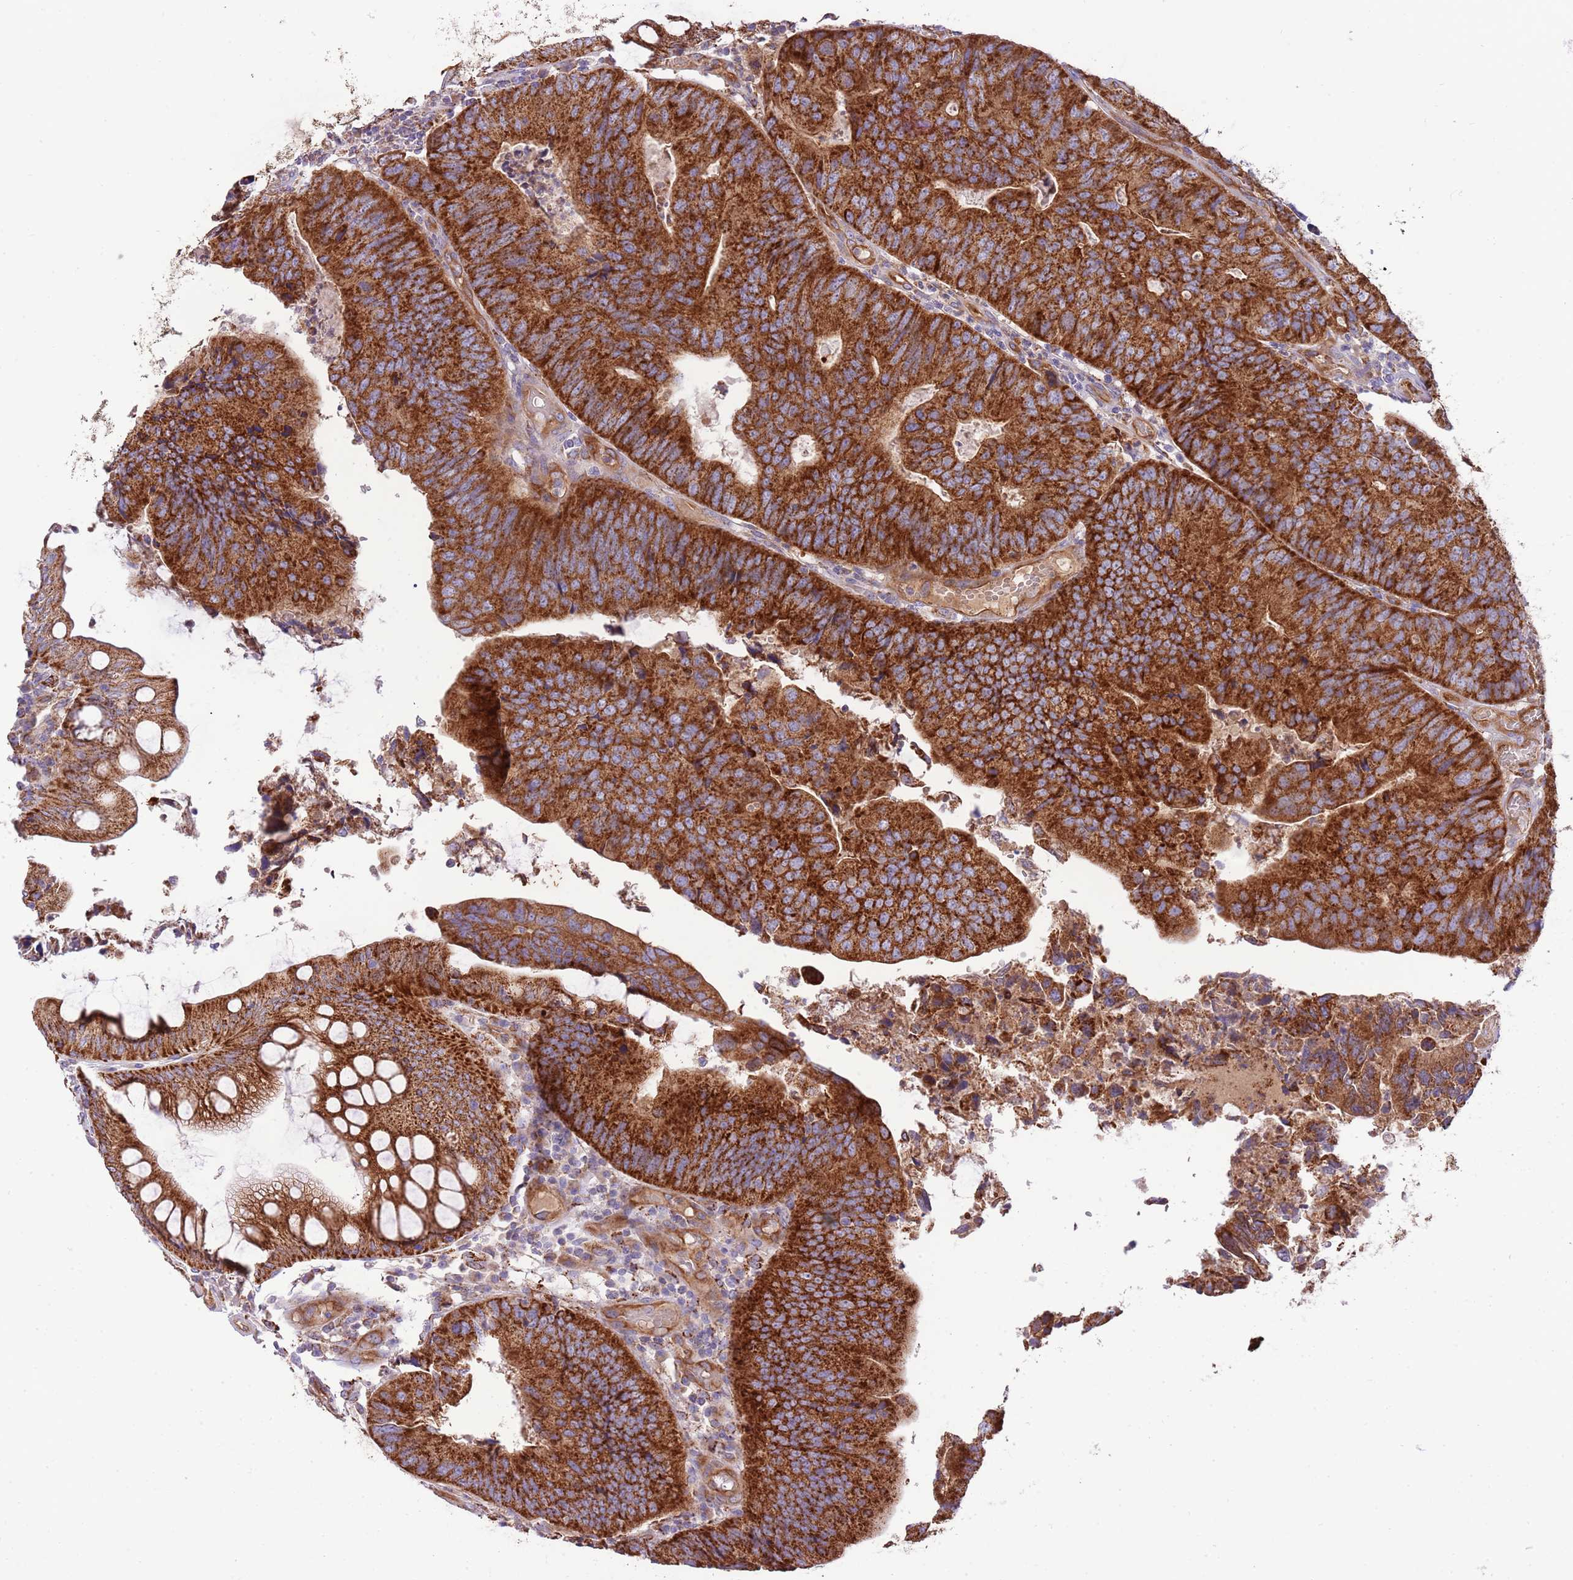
{"staining": {"intensity": "strong", "quantity": ">75%", "location": "cytoplasmic/membranous"}, "tissue": "colorectal cancer", "cell_type": "Tumor cells", "image_type": "cancer", "snomed": [{"axis": "morphology", "description": "Adenocarcinoma, NOS"}, {"axis": "topography", "description": "Colon"}], "caption": "Protein analysis of colorectal adenocarcinoma tissue displays strong cytoplasmic/membranous expression in about >75% of tumor cells. (DAB (3,3'-diaminobenzidine) = brown stain, brightfield microscopy at high magnification).", "gene": "DOCK6", "patient": {"sex": "female", "age": 67}}